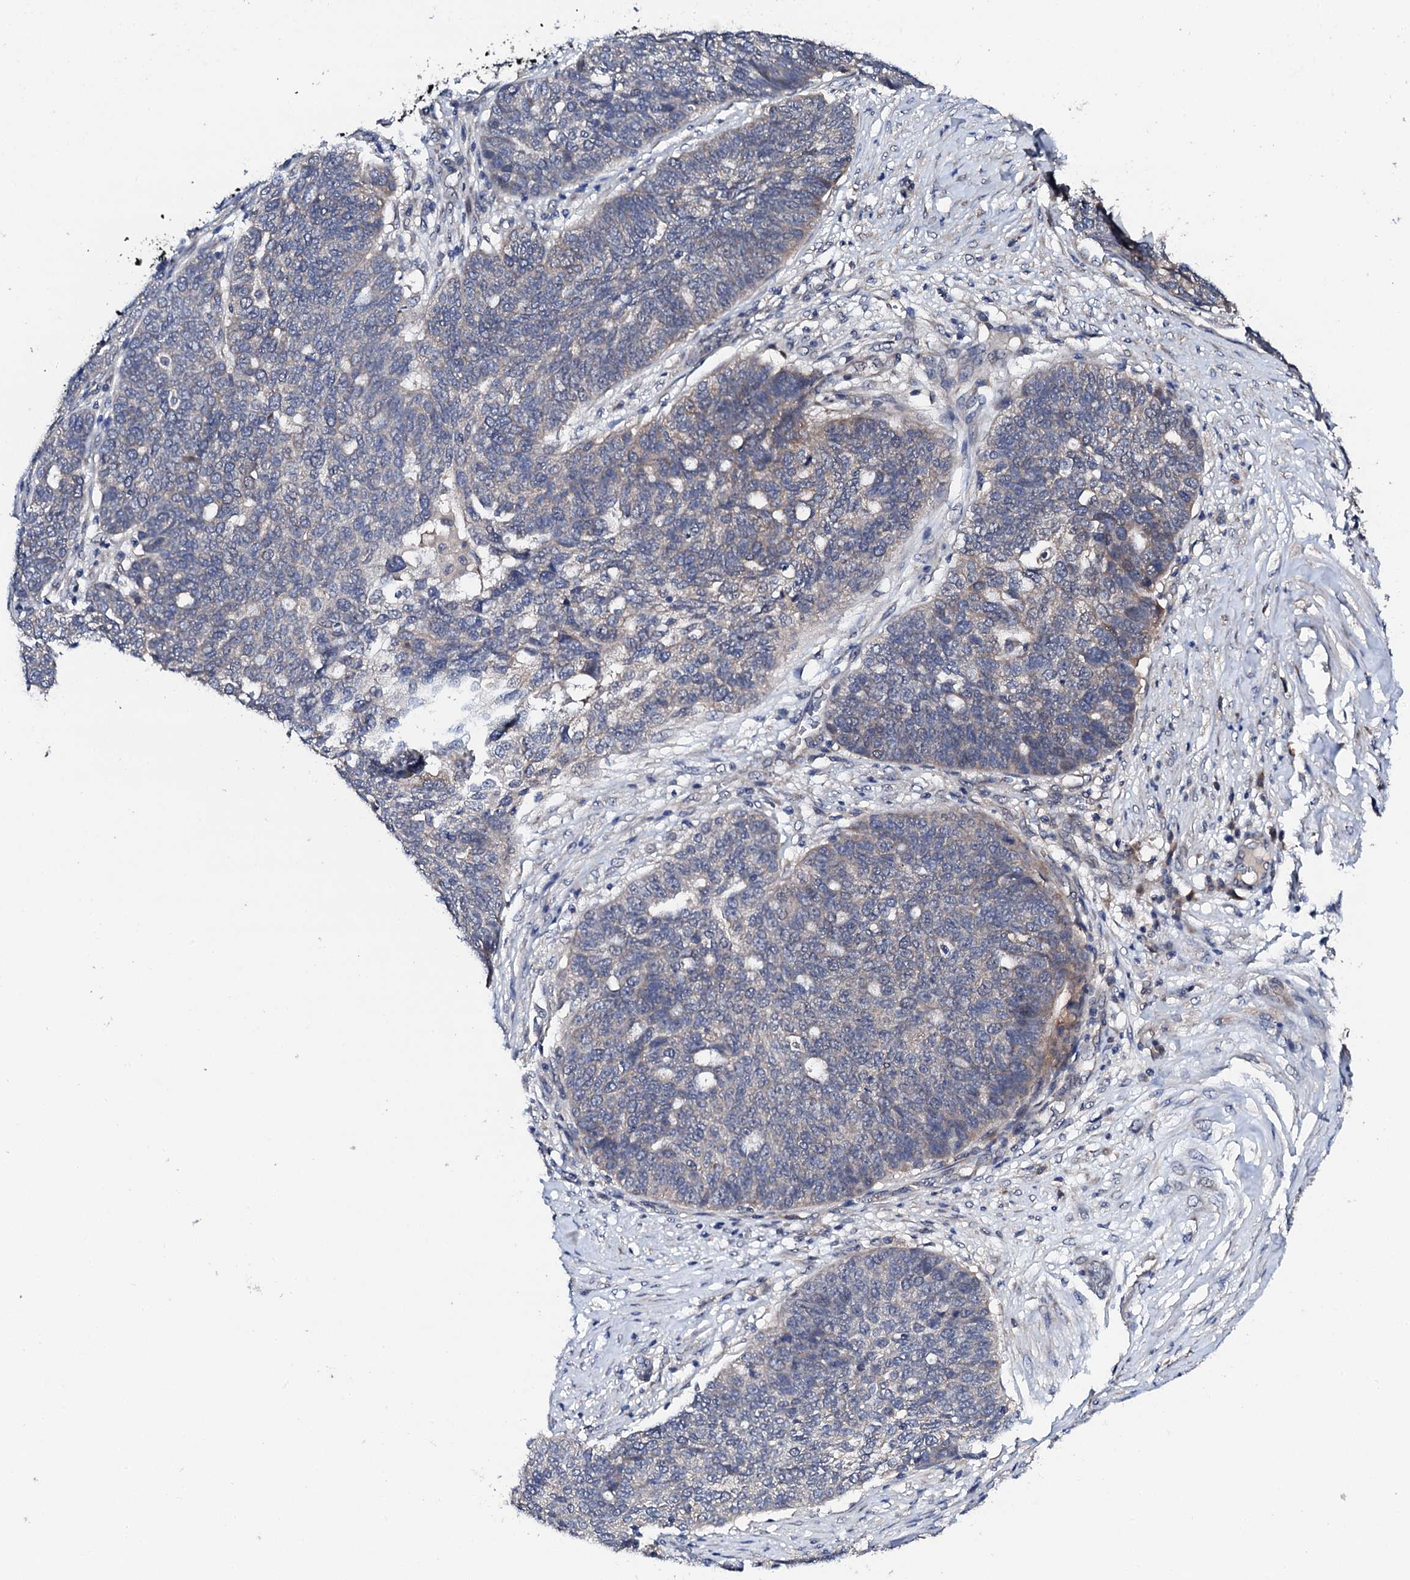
{"staining": {"intensity": "negative", "quantity": "none", "location": "none"}, "tissue": "ovarian cancer", "cell_type": "Tumor cells", "image_type": "cancer", "snomed": [{"axis": "morphology", "description": "Cystadenocarcinoma, serous, NOS"}, {"axis": "topography", "description": "Ovary"}], "caption": "This histopathology image is of ovarian cancer stained with immunohistochemistry (IHC) to label a protein in brown with the nuclei are counter-stained blue. There is no staining in tumor cells.", "gene": "IP6K1", "patient": {"sex": "female", "age": 59}}